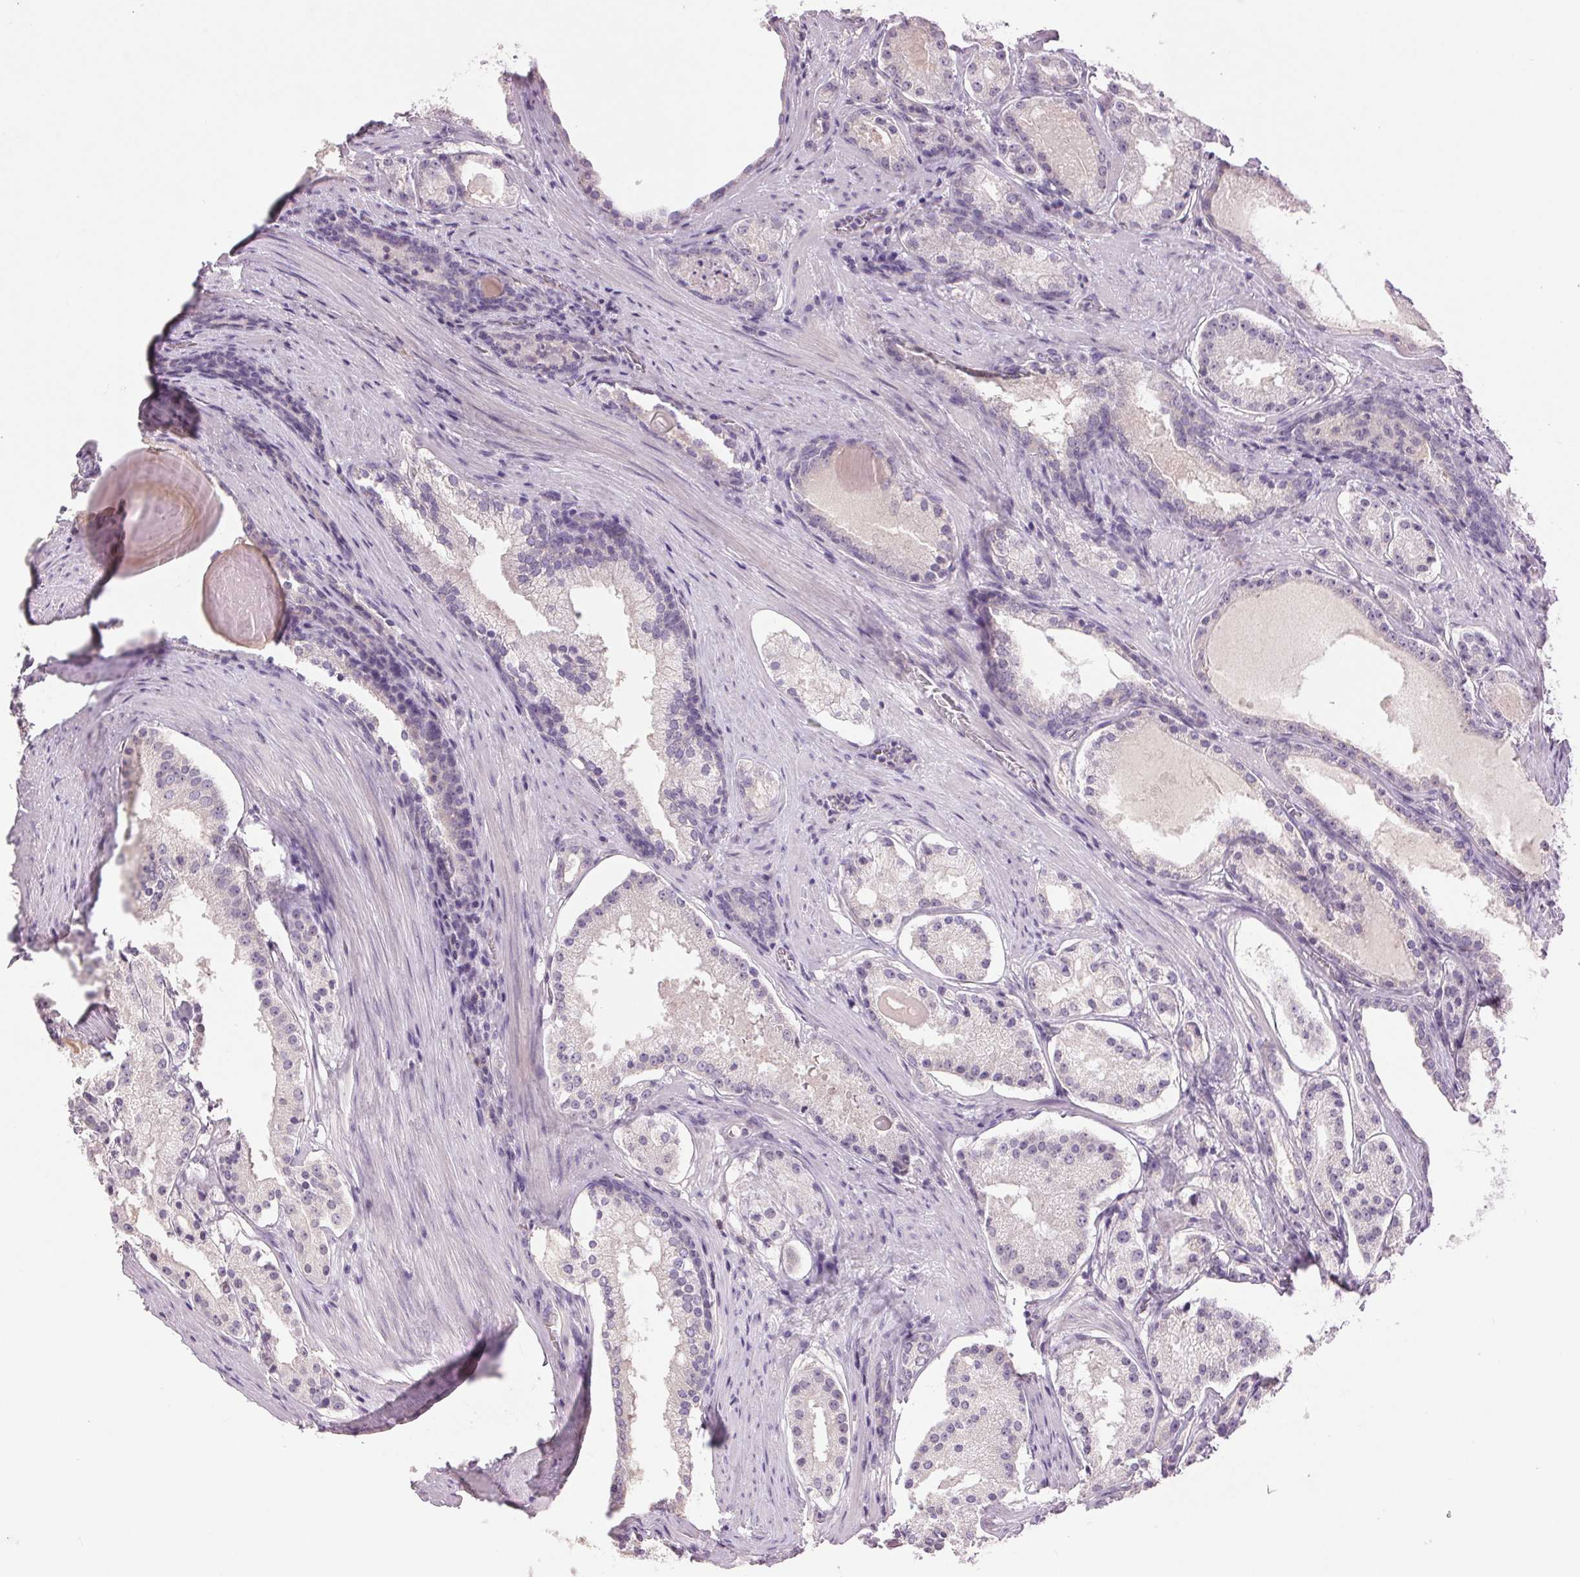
{"staining": {"intensity": "negative", "quantity": "none", "location": "none"}, "tissue": "prostate cancer", "cell_type": "Tumor cells", "image_type": "cancer", "snomed": [{"axis": "morphology", "description": "Adenocarcinoma, Low grade"}, {"axis": "topography", "description": "Prostate"}], "caption": "Image shows no protein expression in tumor cells of prostate cancer tissue.", "gene": "FXYD4", "patient": {"sex": "male", "age": 57}}